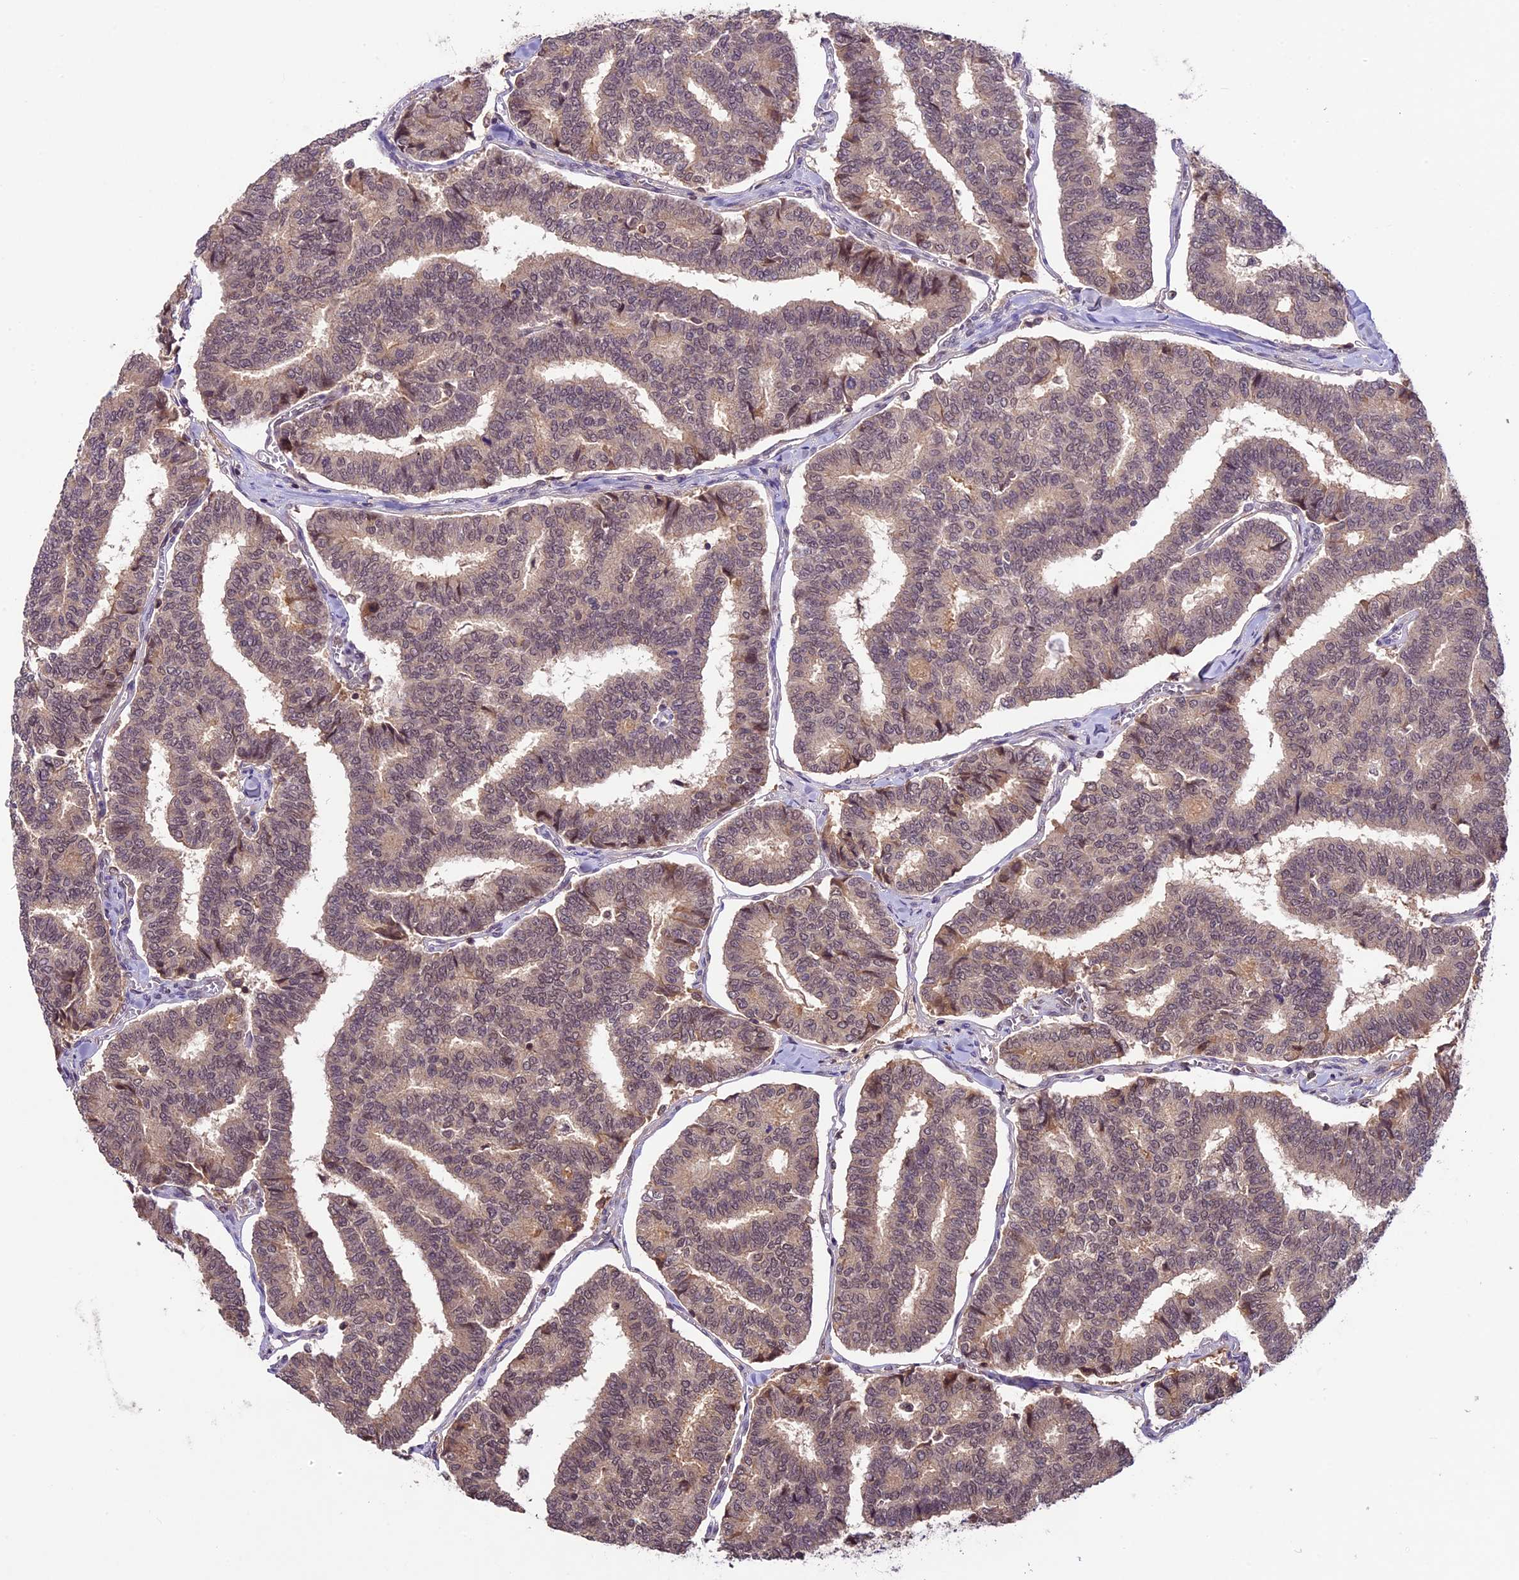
{"staining": {"intensity": "weak", "quantity": ">75%", "location": "cytoplasmic/membranous,nuclear"}, "tissue": "thyroid cancer", "cell_type": "Tumor cells", "image_type": "cancer", "snomed": [{"axis": "morphology", "description": "Papillary adenocarcinoma, NOS"}, {"axis": "topography", "description": "Thyroid gland"}], "caption": "High-magnification brightfield microscopy of thyroid papillary adenocarcinoma stained with DAB (brown) and counterstained with hematoxylin (blue). tumor cells exhibit weak cytoplasmic/membranous and nuclear positivity is seen in about>75% of cells.", "gene": "ATP10A", "patient": {"sex": "female", "age": 35}}